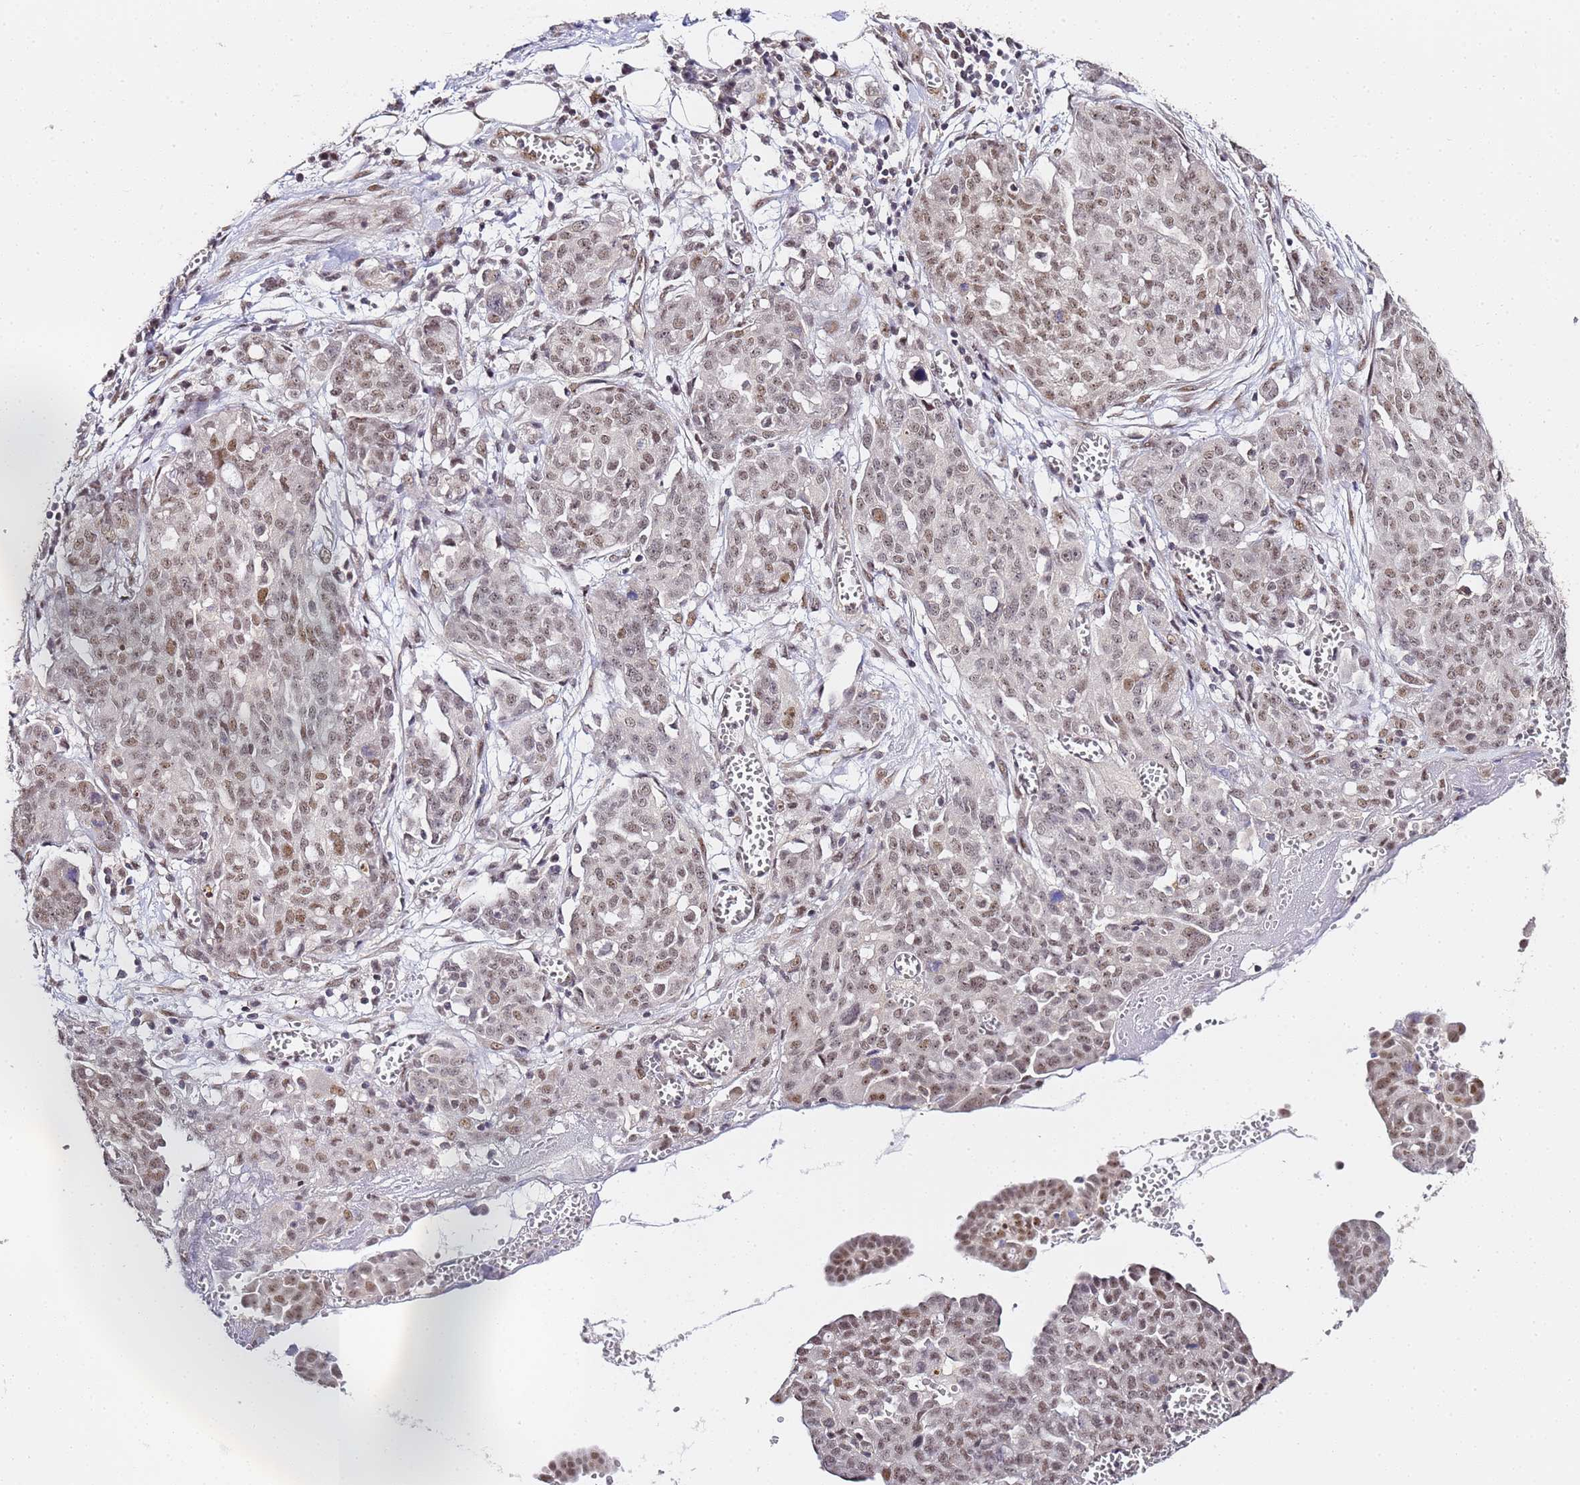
{"staining": {"intensity": "moderate", "quantity": "25%-75%", "location": "nuclear"}, "tissue": "ovarian cancer", "cell_type": "Tumor cells", "image_type": "cancer", "snomed": [{"axis": "morphology", "description": "Cystadenocarcinoma, serous, NOS"}, {"axis": "topography", "description": "Soft tissue"}, {"axis": "topography", "description": "Ovary"}], "caption": "This is a micrograph of immunohistochemistry staining of ovarian serous cystadenocarcinoma, which shows moderate staining in the nuclear of tumor cells.", "gene": "LSM3", "patient": {"sex": "female", "age": 57}}